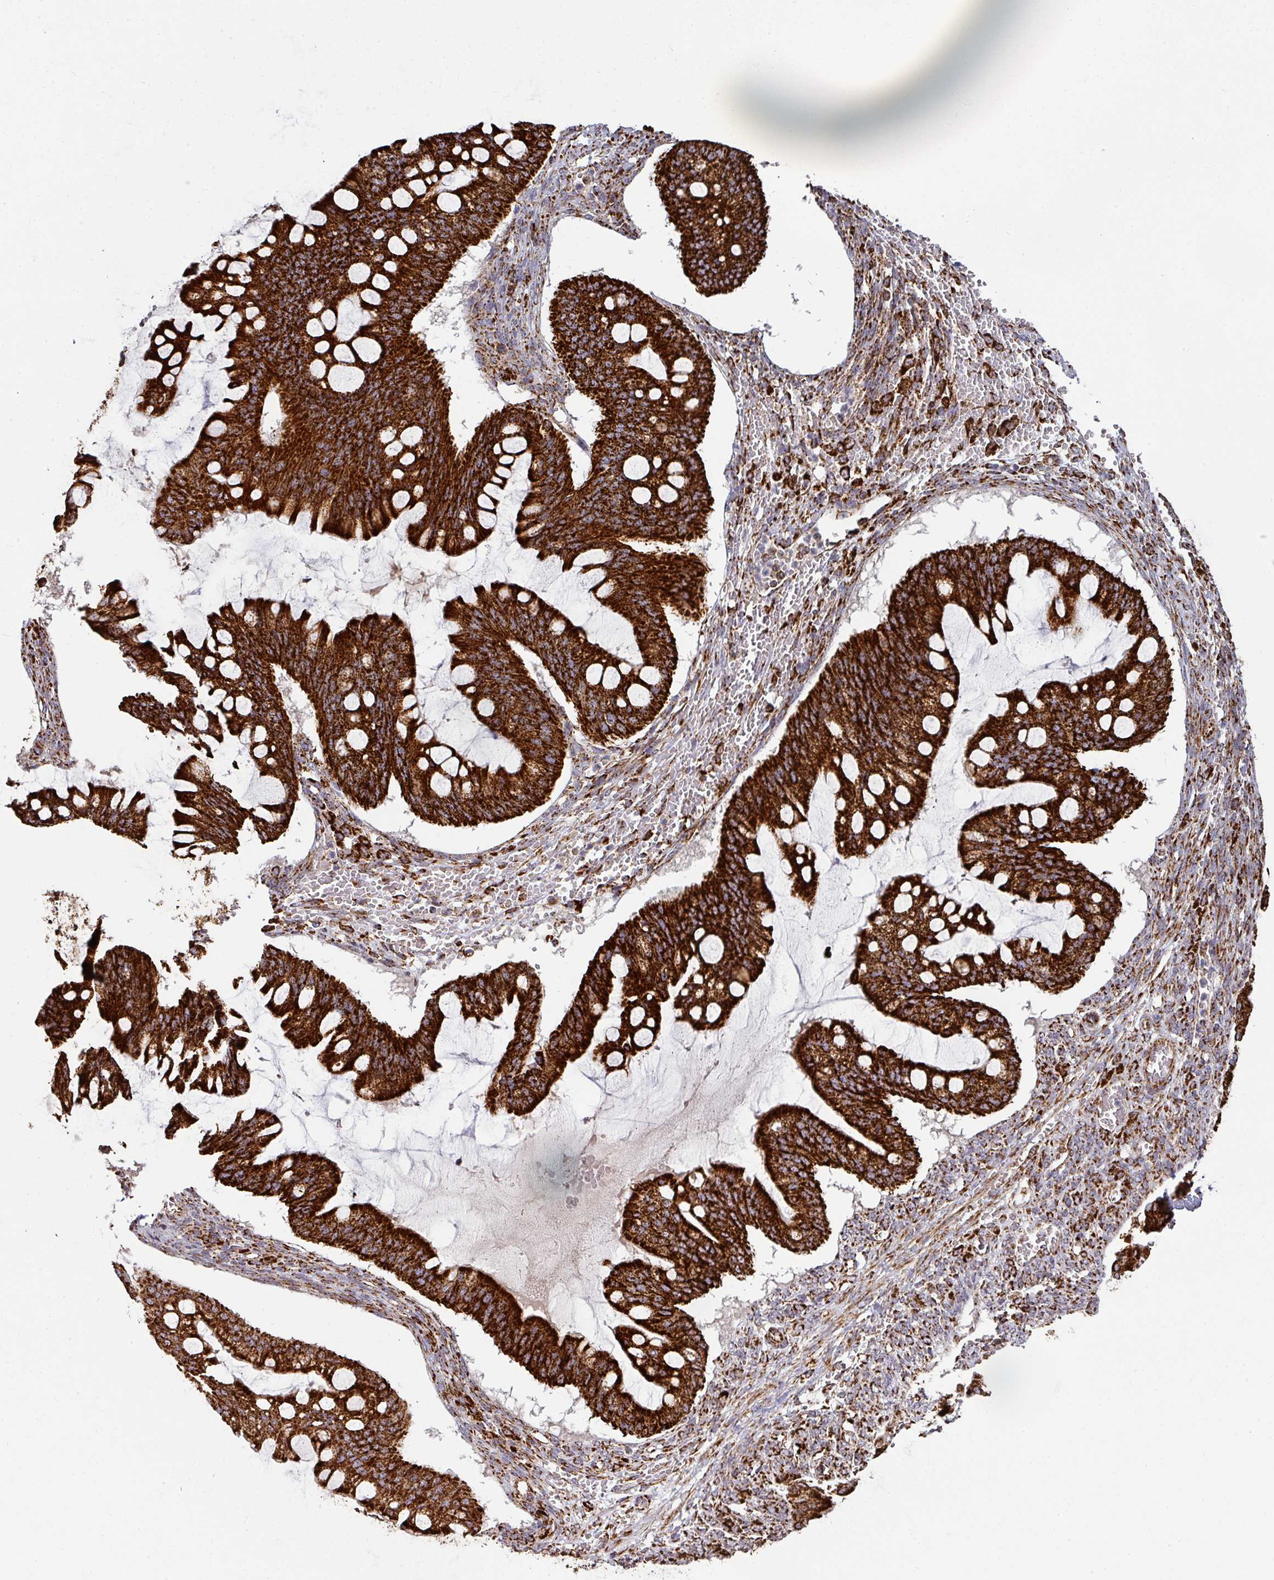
{"staining": {"intensity": "strong", "quantity": ">75%", "location": "cytoplasmic/membranous"}, "tissue": "ovarian cancer", "cell_type": "Tumor cells", "image_type": "cancer", "snomed": [{"axis": "morphology", "description": "Cystadenocarcinoma, mucinous, NOS"}, {"axis": "topography", "description": "Ovary"}], "caption": "DAB immunohistochemical staining of ovarian cancer (mucinous cystadenocarcinoma) demonstrates strong cytoplasmic/membranous protein expression in approximately >75% of tumor cells.", "gene": "TRAP1", "patient": {"sex": "female", "age": 73}}